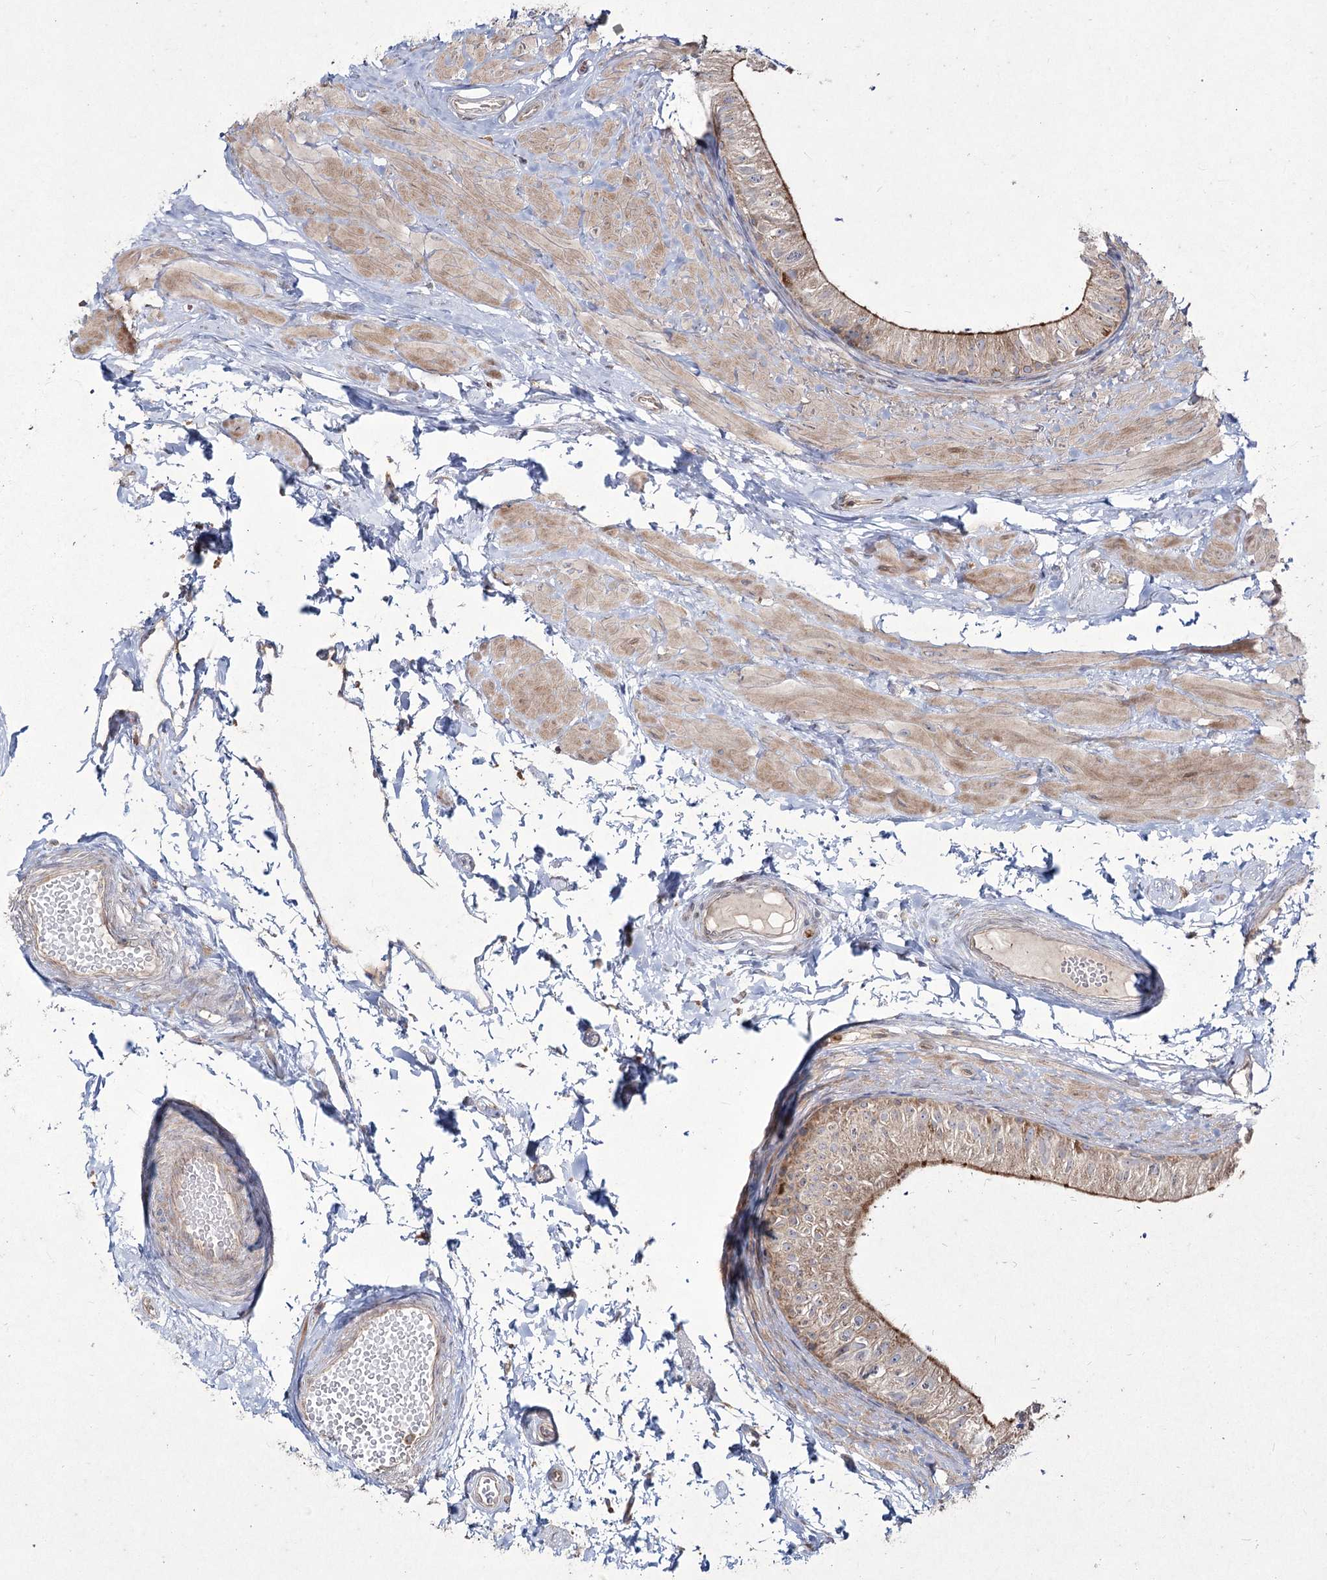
{"staining": {"intensity": "moderate", "quantity": "25%-75%", "location": "cytoplasmic/membranous"}, "tissue": "epididymis", "cell_type": "Glandular cells", "image_type": "normal", "snomed": [{"axis": "morphology", "description": "Normal tissue, NOS"}, {"axis": "topography", "description": "Epididymis"}], "caption": "The photomicrograph displays immunohistochemical staining of benign epididymis. There is moderate cytoplasmic/membranous expression is seen in about 25%-75% of glandular cells.", "gene": "SH3TC1", "patient": {"sex": "male", "age": 50}}